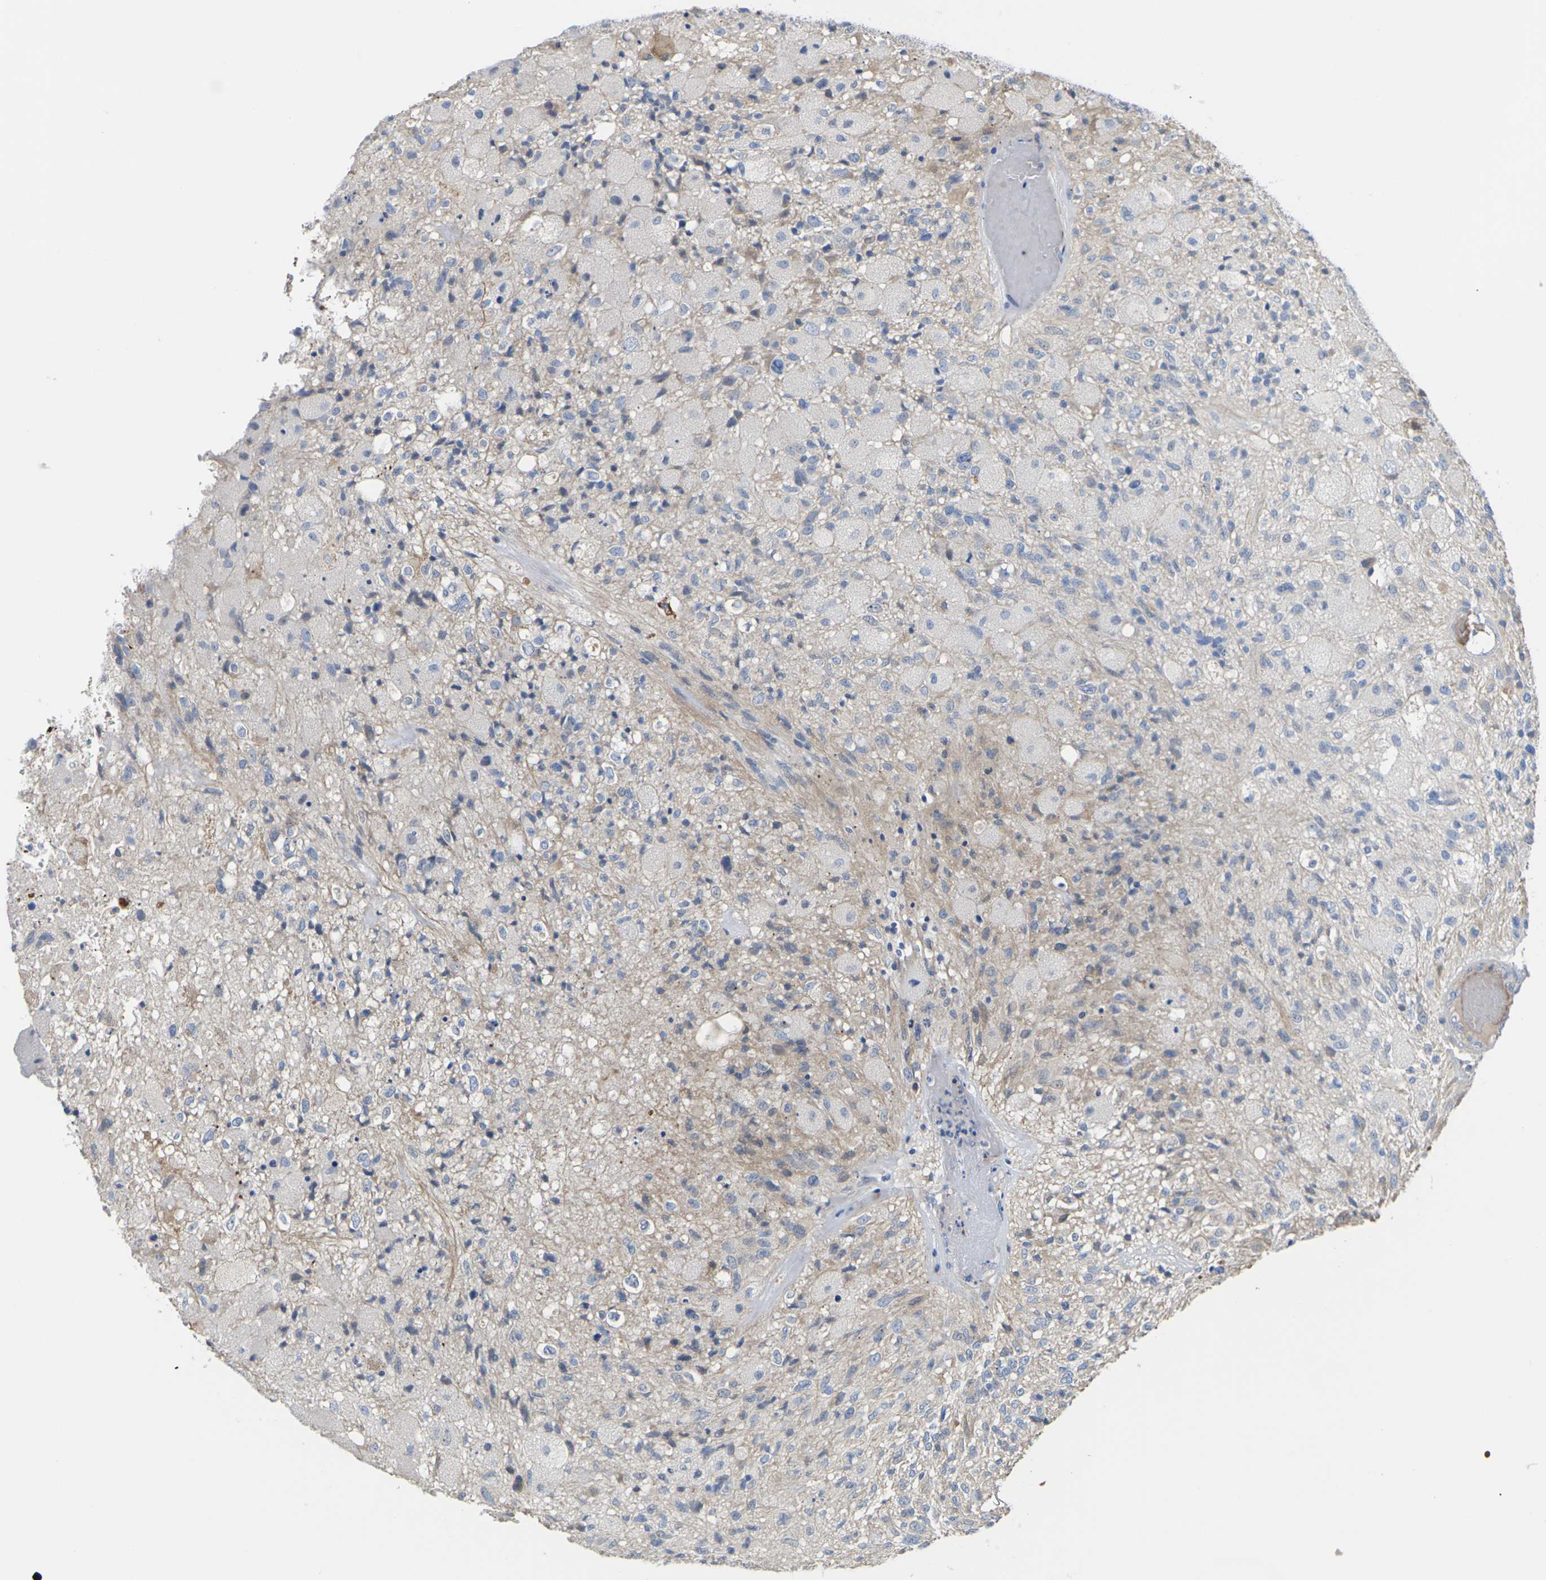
{"staining": {"intensity": "negative", "quantity": "none", "location": "none"}, "tissue": "glioma", "cell_type": "Tumor cells", "image_type": "cancer", "snomed": [{"axis": "morphology", "description": "Normal tissue, NOS"}, {"axis": "morphology", "description": "Glioma, malignant, High grade"}, {"axis": "topography", "description": "Cerebral cortex"}], "caption": "Image shows no protein positivity in tumor cells of high-grade glioma (malignant) tissue. (DAB immunohistochemistry visualized using brightfield microscopy, high magnification).", "gene": "TMCO4", "patient": {"sex": "male", "age": 77}}